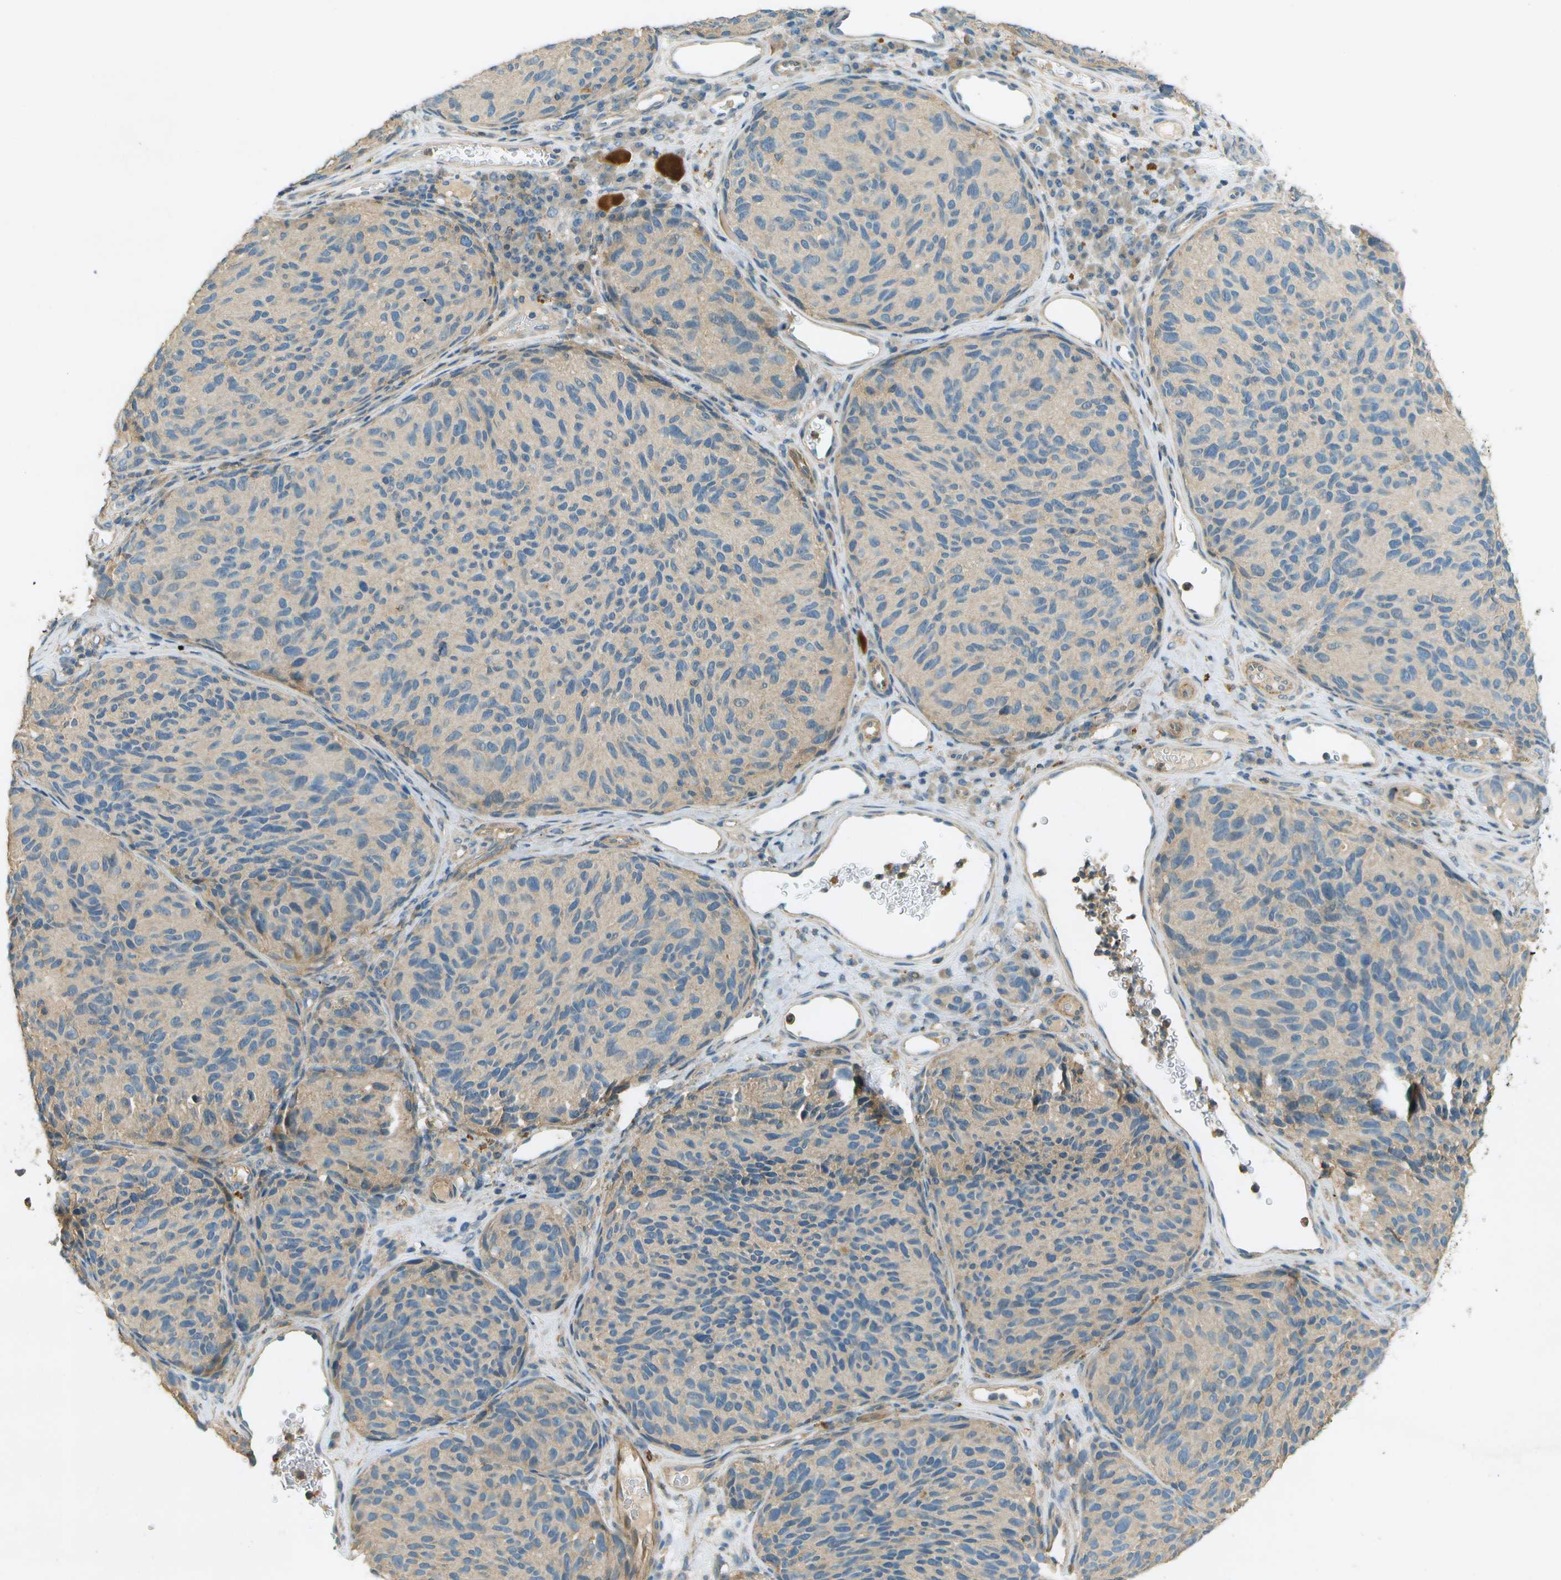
{"staining": {"intensity": "negative", "quantity": "none", "location": "none"}, "tissue": "melanoma", "cell_type": "Tumor cells", "image_type": "cancer", "snomed": [{"axis": "morphology", "description": "Malignant melanoma, NOS"}, {"axis": "topography", "description": "Skin"}], "caption": "Malignant melanoma was stained to show a protein in brown. There is no significant positivity in tumor cells.", "gene": "NUDT4", "patient": {"sex": "female", "age": 73}}